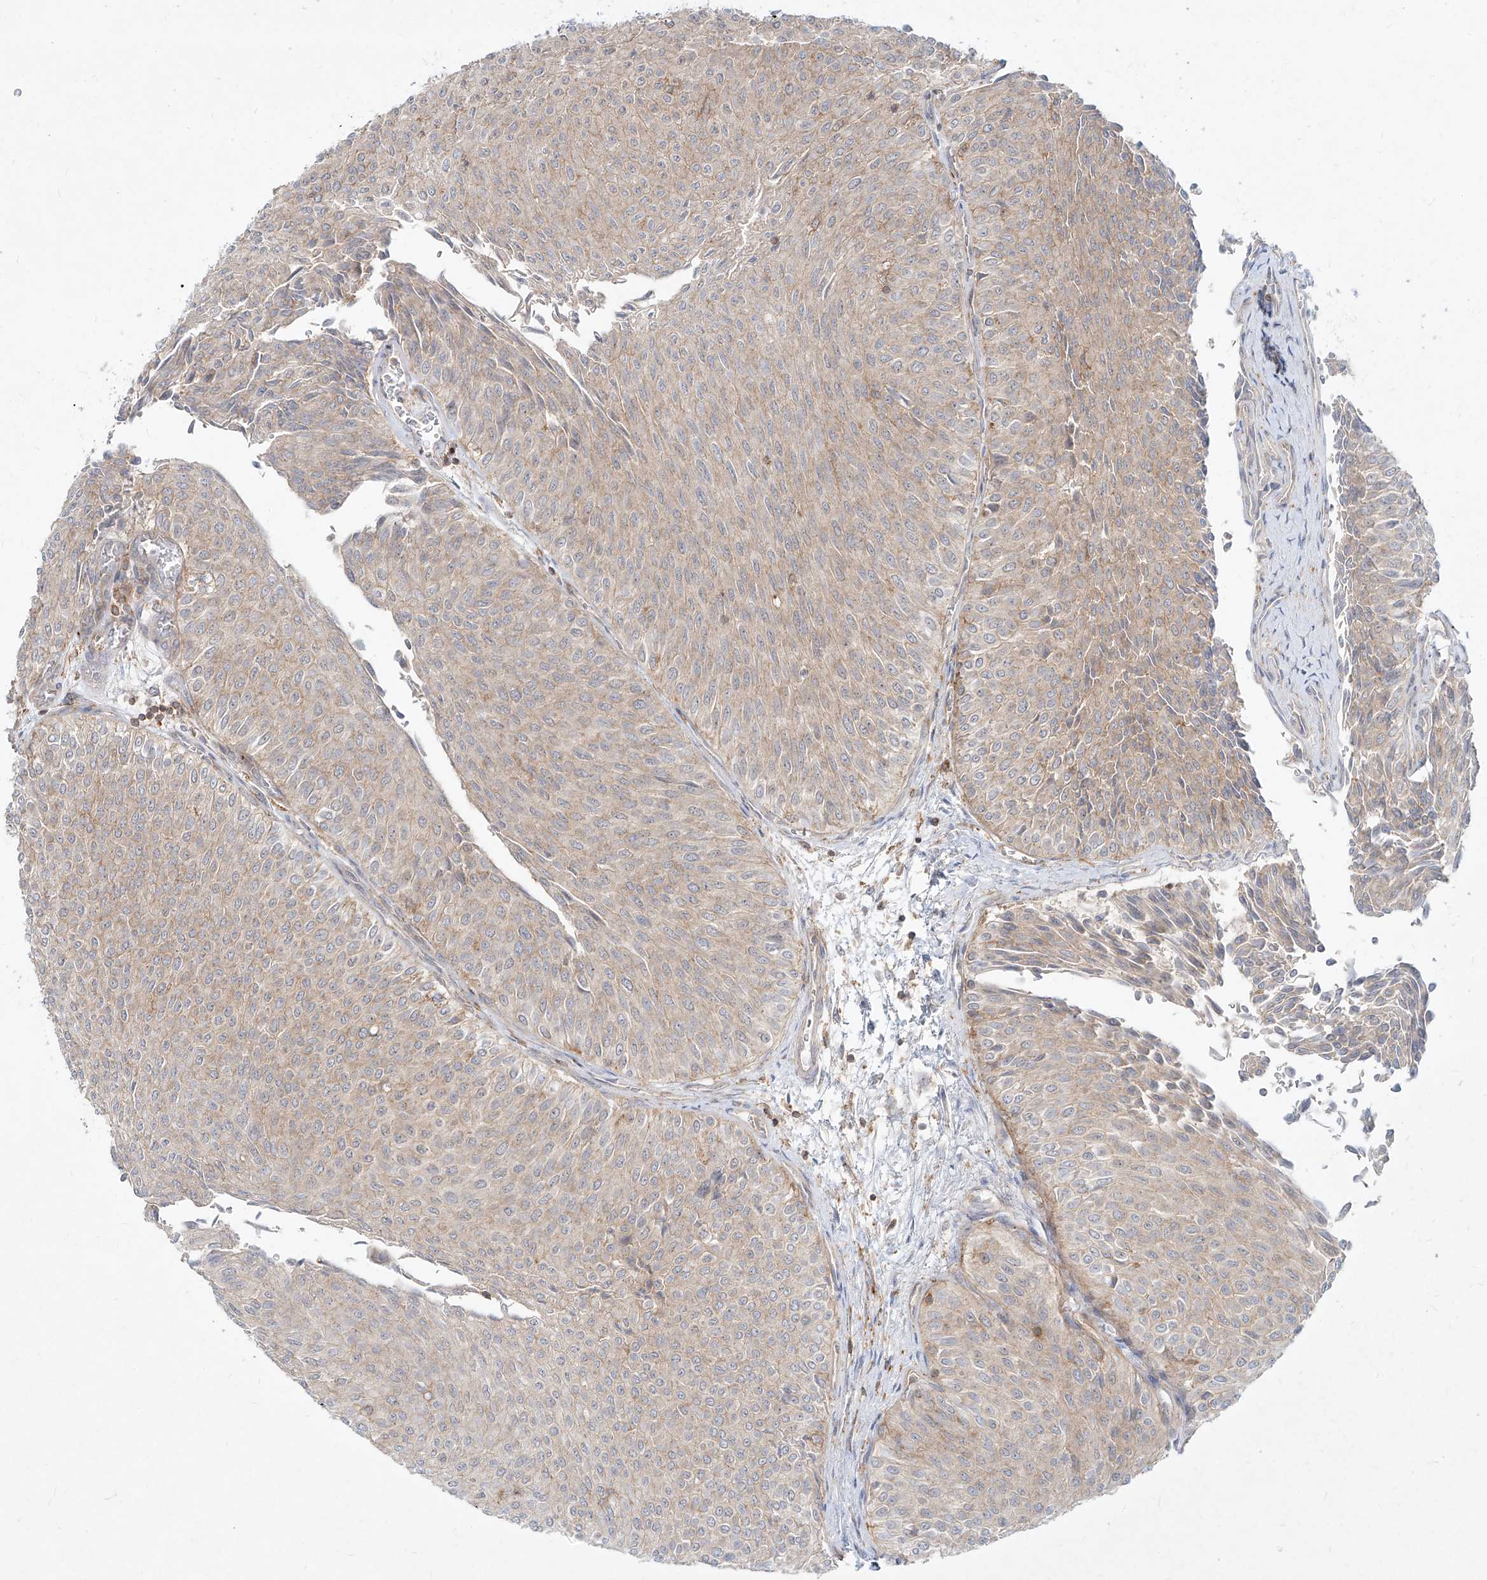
{"staining": {"intensity": "weak", "quantity": ">75%", "location": "cytoplasmic/membranous"}, "tissue": "urothelial cancer", "cell_type": "Tumor cells", "image_type": "cancer", "snomed": [{"axis": "morphology", "description": "Urothelial carcinoma, Low grade"}, {"axis": "topography", "description": "Urinary bladder"}], "caption": "DAB (3,3'-diaminobenzidine) immunohistochemical staining of human urothelial cancer reveals weak cytoplasmic/membranous protein positivity in about >75% of tumor cells.", "gene": "SLC2A12", "patient": {"sex": "male", "age": 78}}